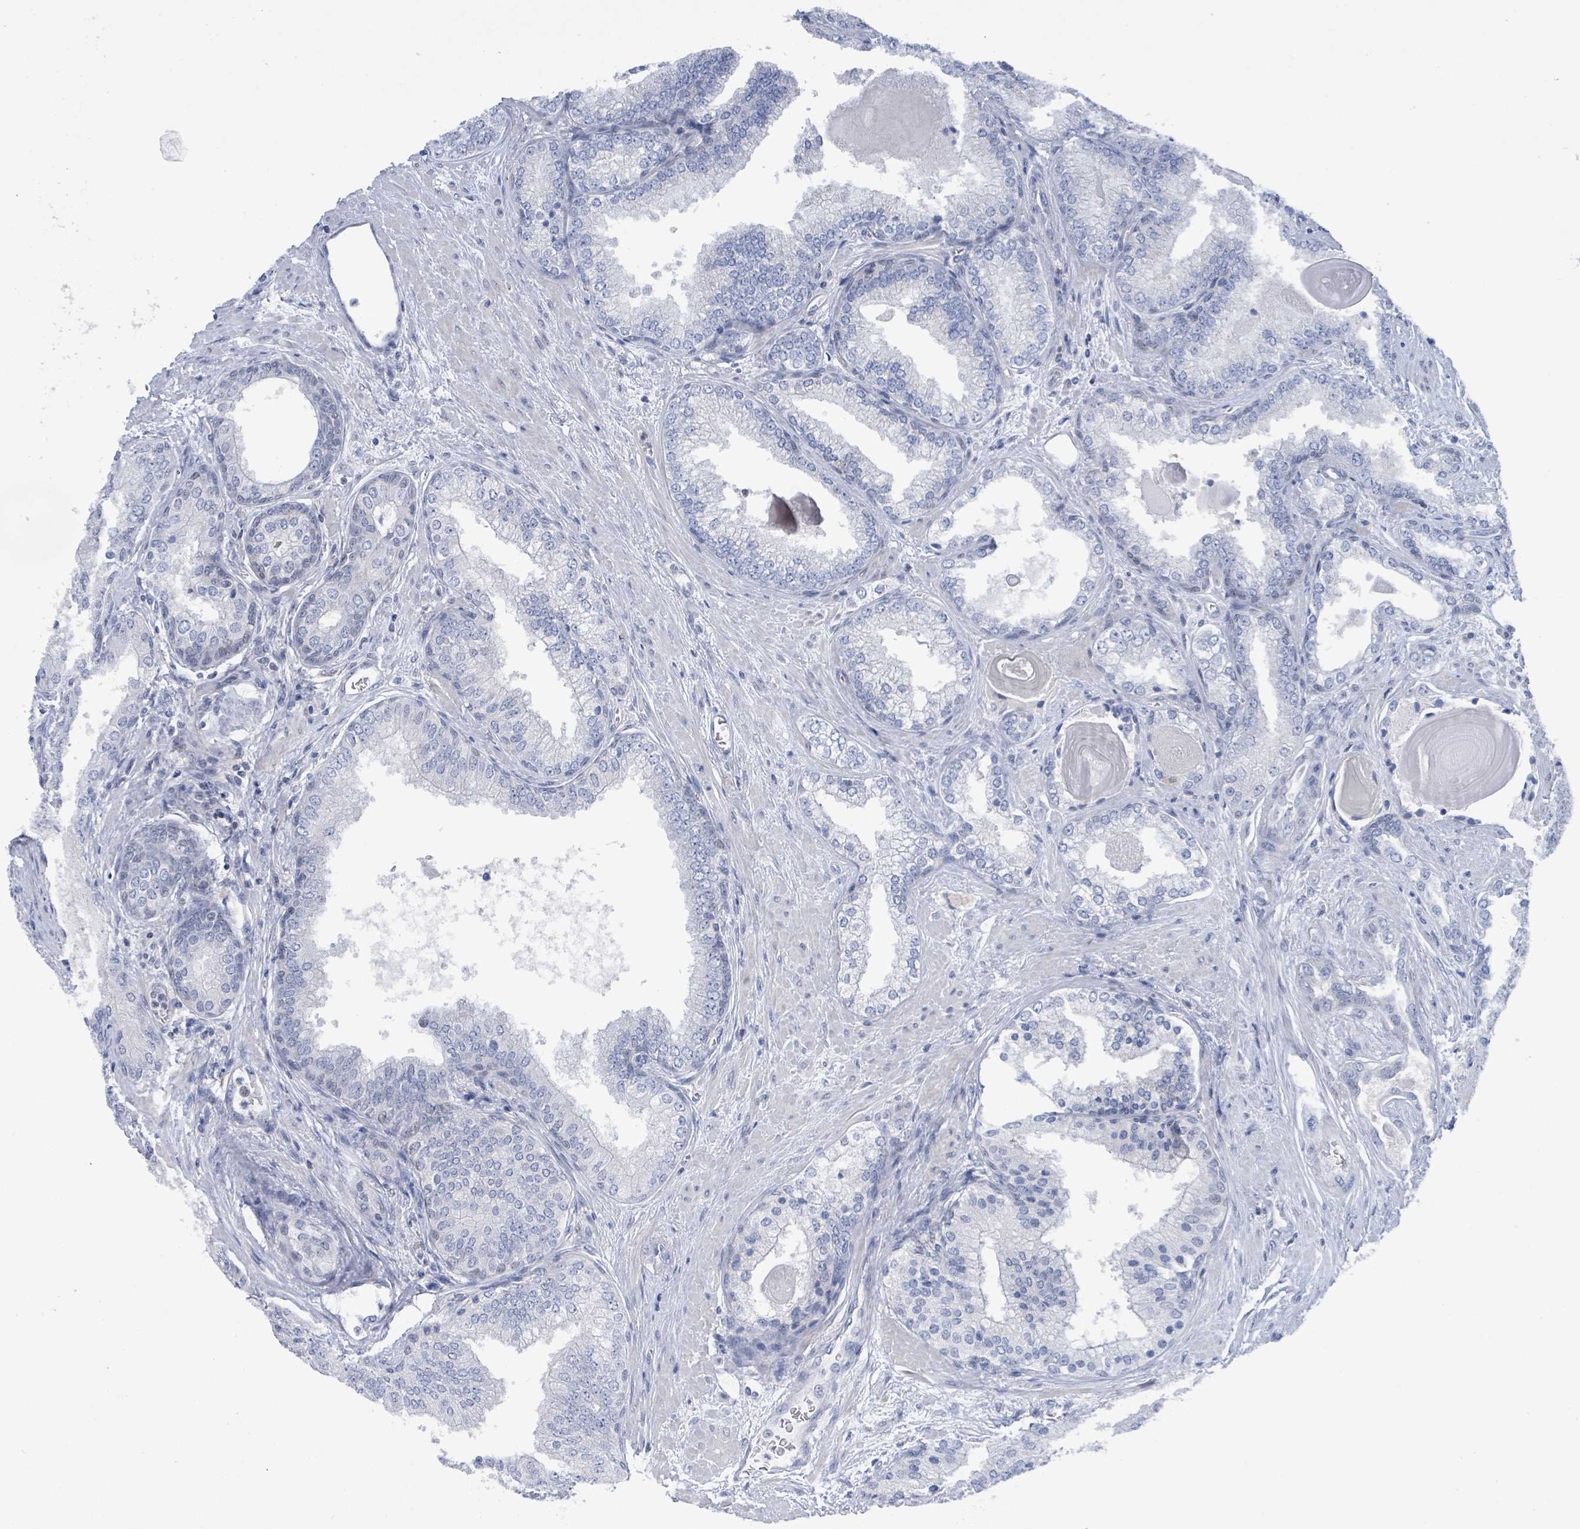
{"staining": {"intensity": "negative", "quantity": "none", "location": "none"}, "tissue": "prostate cancer", "cell_type": "Tumor cells", "image_type": "cancer", "snomed": [{"axis": "morphology", "description": "Adenocarcinoma, High grade"}, {"axis": "topography", "description": "Prostate"}], "caption": "There is no significant expression in tumor cells of adenocarcinoma (high-grade) (prostate).", "gene": "DGKZ", "patient": {"sex": "male", "age": 63}}